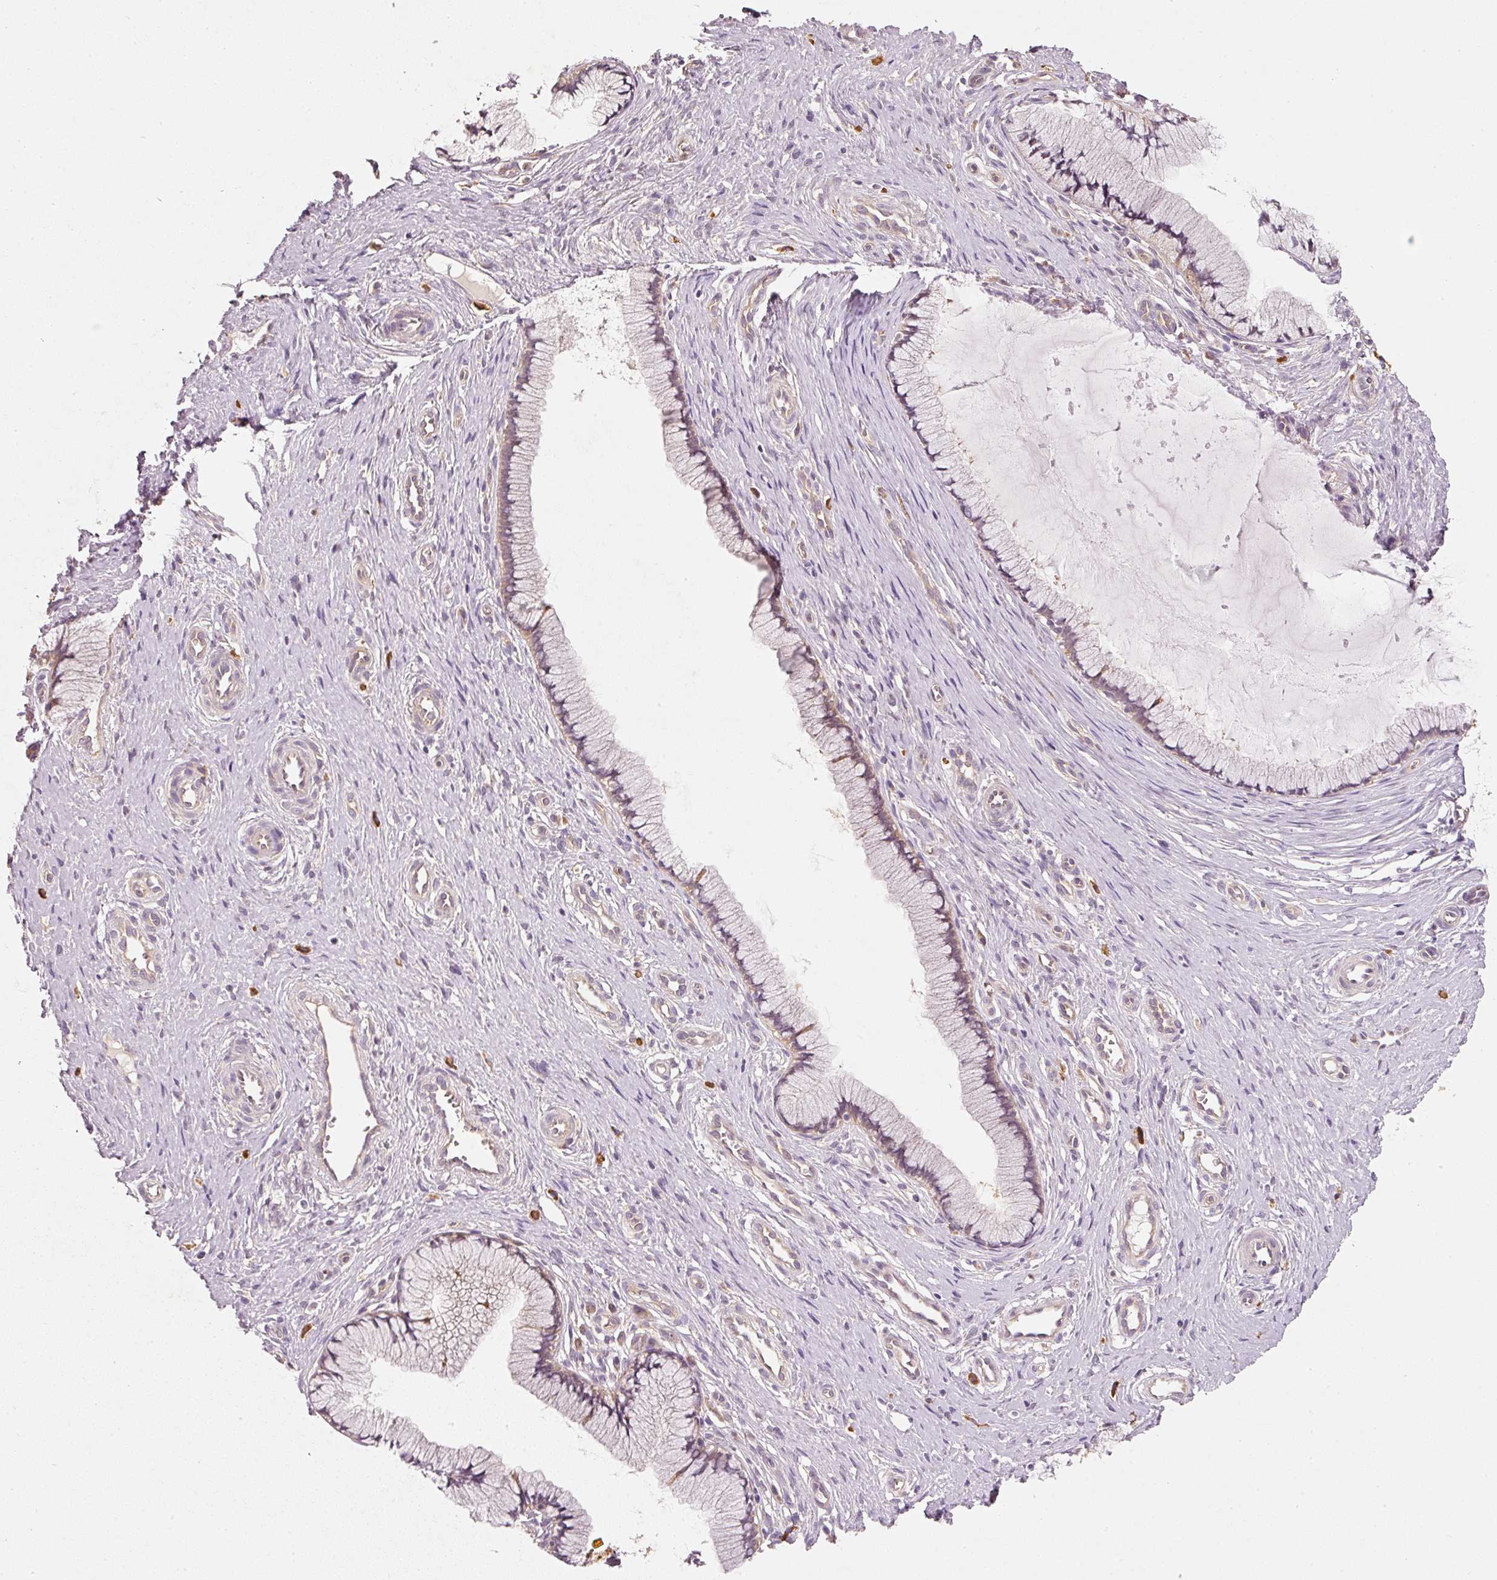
{"staining": {"intensity": "weak", "quantity": "25%-75%", "location": "cytoplasmic/membranous,nuclear"}, "tissue": "cervix", "cell_type": "Glandular cells", "image_type": "normal", "snomed": [{"axis": "morphology", "description": "Normal tissue, NOS"}, {"axis": "topography", "description": "Cervix"}], "caption": "IHC of benign human cervix displays low levels of weak cytoplasmic/membranous,nuclear positivity in about 25%-75% of glandular cells. (DAB IHC, brown staining for protein, blue staining for nuclei).", "gene": "RGL2", "patient": {"sex": "female", "age": 36}}